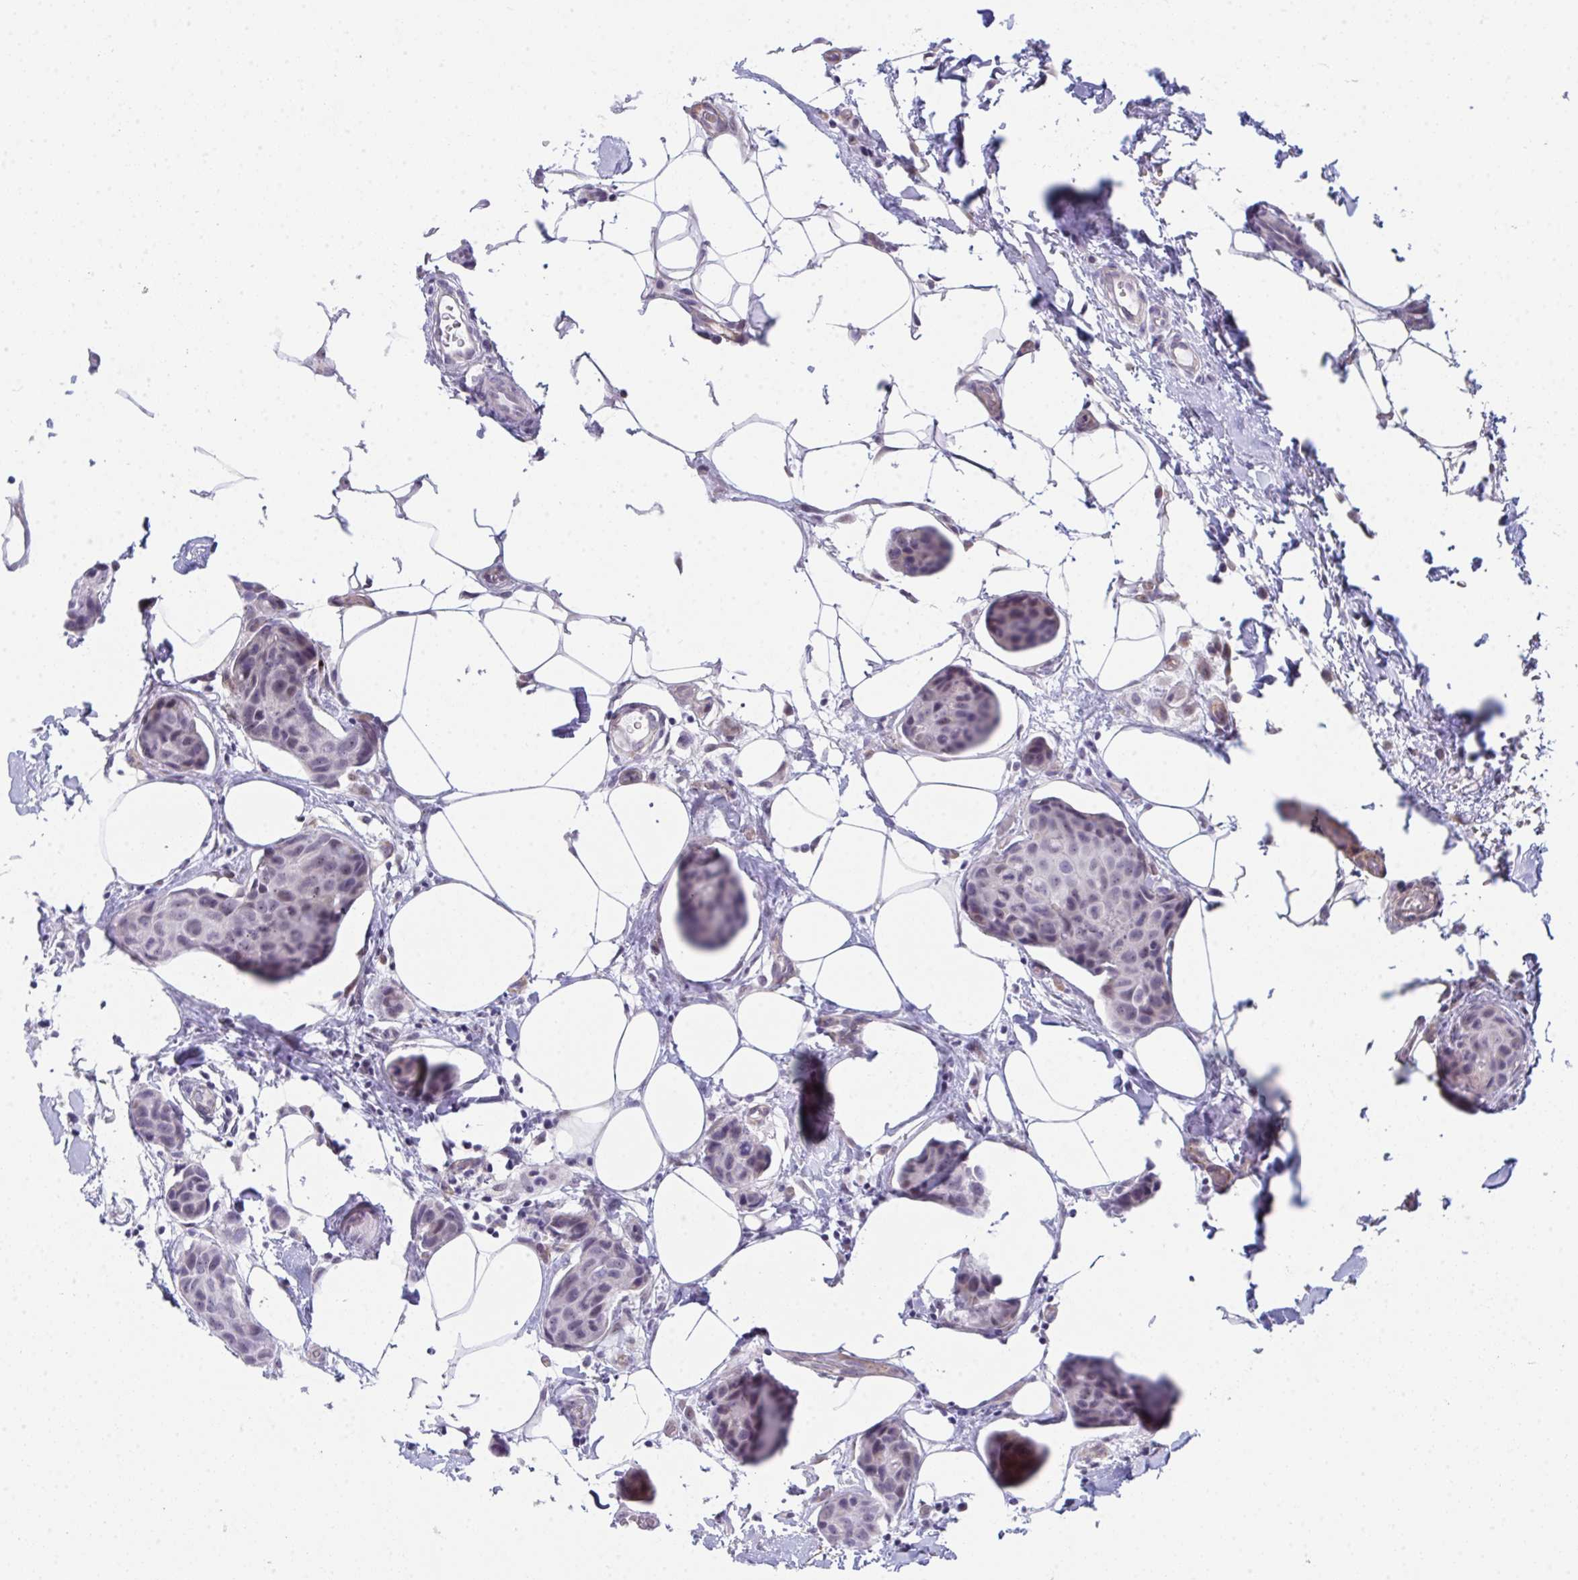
{"staining": {"intensity": "negative", "quantity": "none", "location": "none"}, "tissue": "breast cancer", "cell_type": "Tumor cells", "image_type": "cancer", "snomed": [{"axis": "morphology", "description": "Duct carcinoma"}, {"axis": "topography", "description": "Breast"}, {"axis": "topography", "description": "Lymph node"}], "caption": "This is an IHC micrograph of breast cancer. There is no expression in tumor cells.", "gene": "CDK13", "patient": {"sex": "female", "age": 80}}